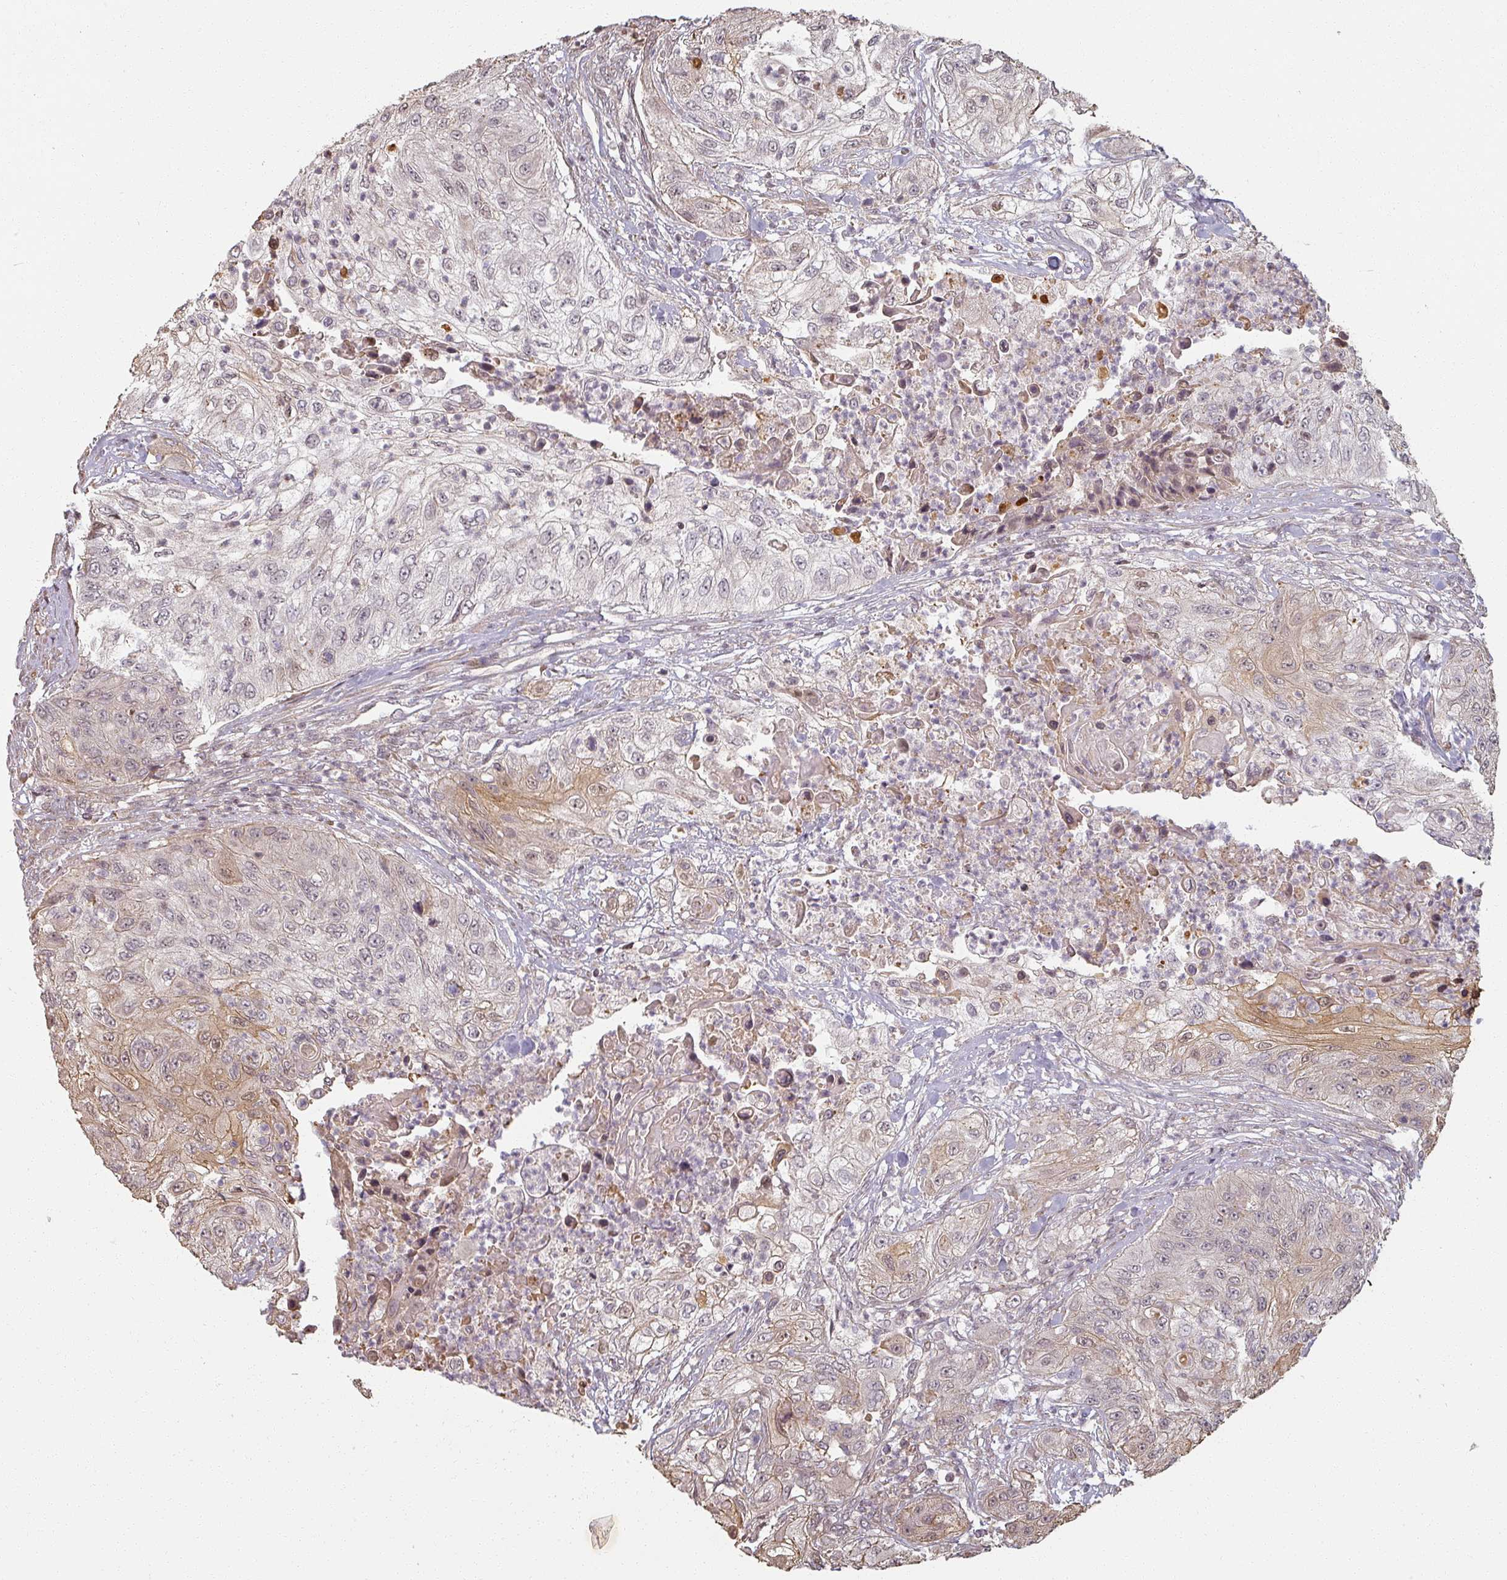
{"staining": {"intensity": "moderate", "quantity": "<25%", "location": "cytoplasmic/membranous"}, "tissue": "urothelial cancer", "cell_type": "Tumor cells", "image_type": "cancer", "snomed": [{"axis": "morphology", "description": "Urothelial carcinoma, High grade"}, {"axis": "topography", "description": "Urinary bladder"}], "caption": "Immunohistochemistry (IHC) of high-grade urothelial carcinoma shows low levels of moderate cytoplasmic/membranous positivity in about <25% of tumor cells.", "gene": "MED19", "patient": {"sex": "female", "age": 60}}